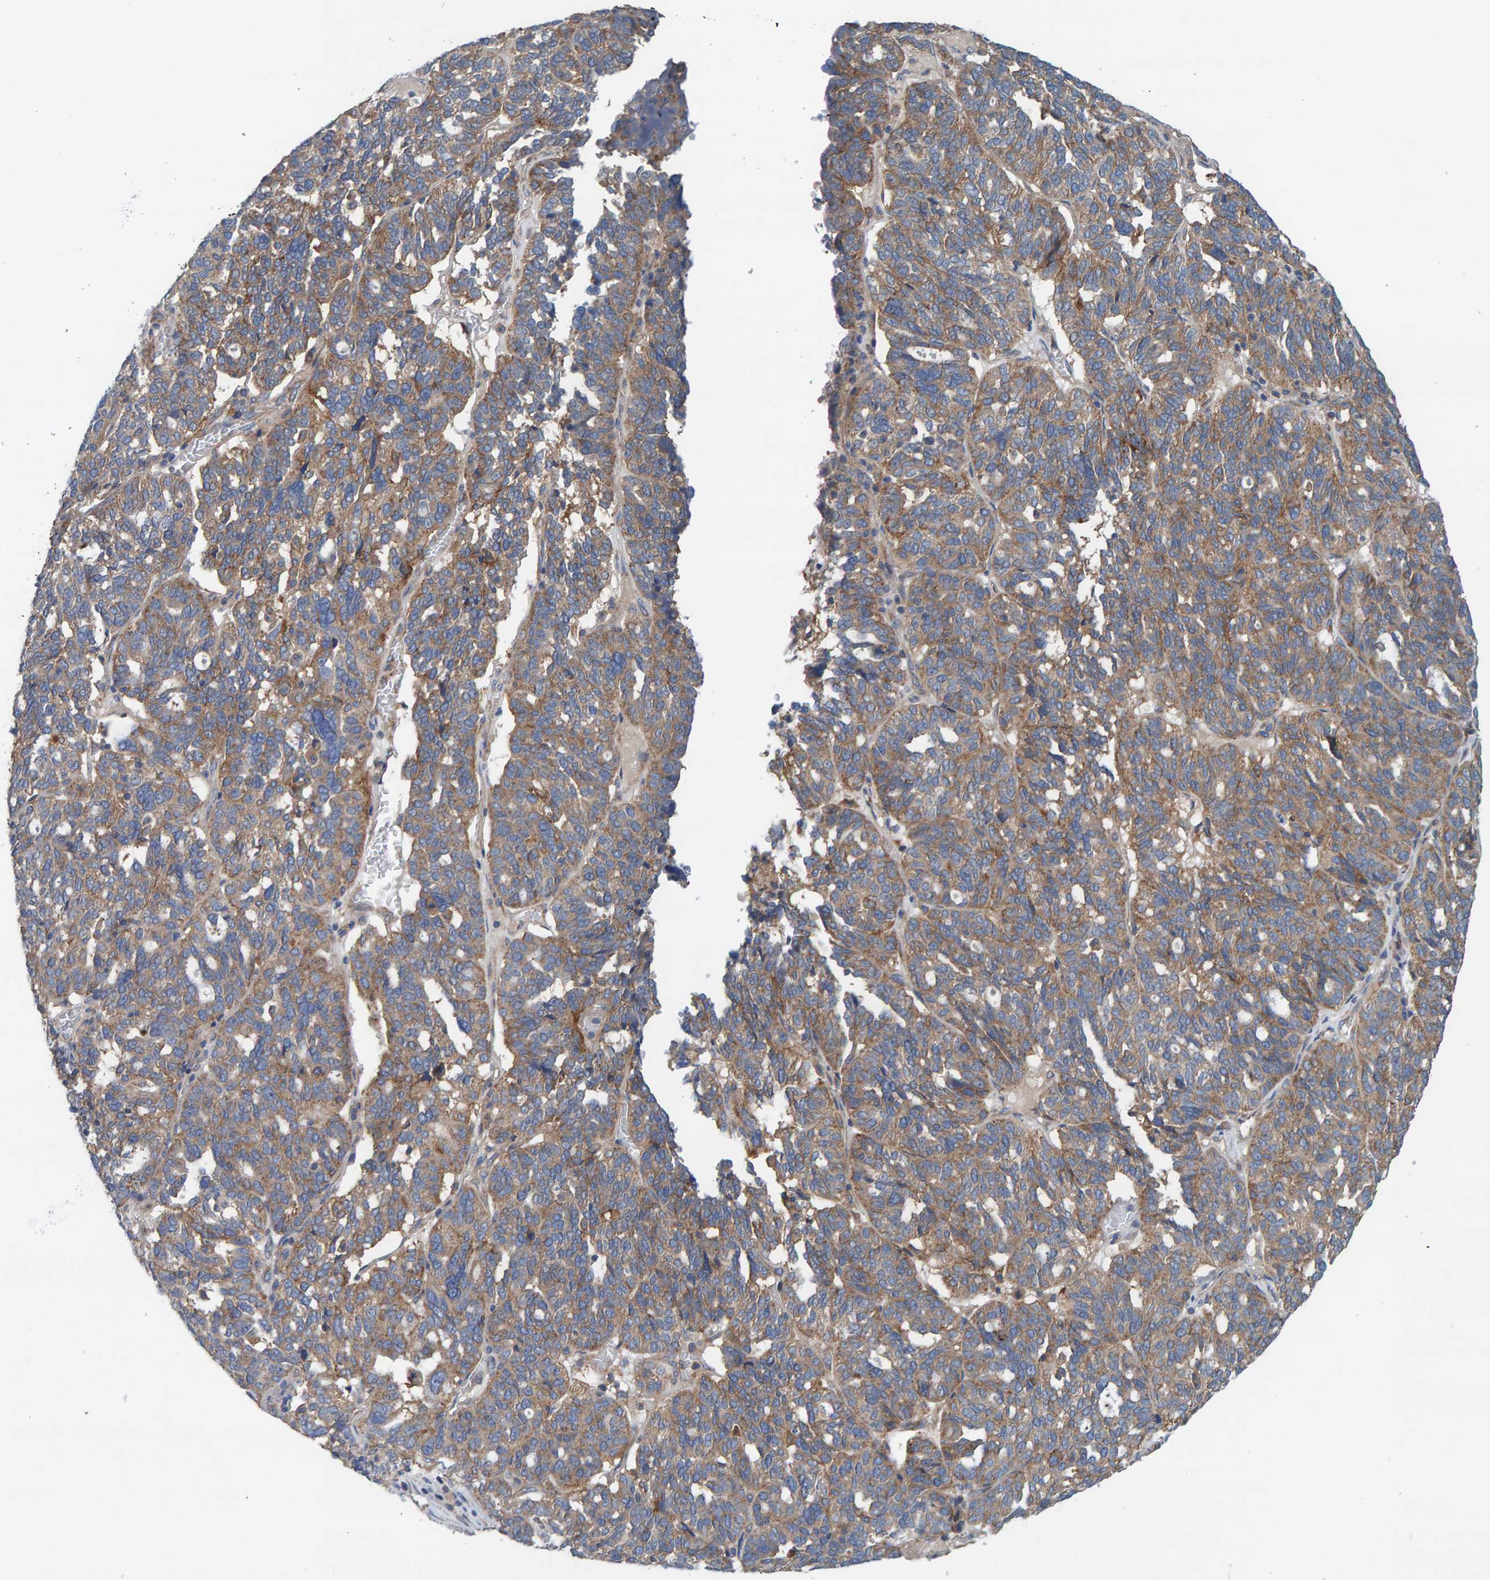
{"staining": {"intensity": "moderate", "quantity": ">75%", "location": "cytoplasmic/membranous"}, "tissue": "ovarian cancer", "cell_type": "Tumor cells", "image_type": "cancer", "snomed": [{"axis": "morphology", "description": "Cystadenocarcinoma, serous, NOS"}, {"axis": "topography", "description": "Ovary"}], "caption": "Immunohistochemistry (IHC) micrograph of ovarian cancer stained for a protein (brown), which demonstrates medium levels of moderate cytoplasmic/membranous staining in about >75% of tumor cells.", "gene": "MKLN1", "patient": {"sex": "female", "age": 59}}